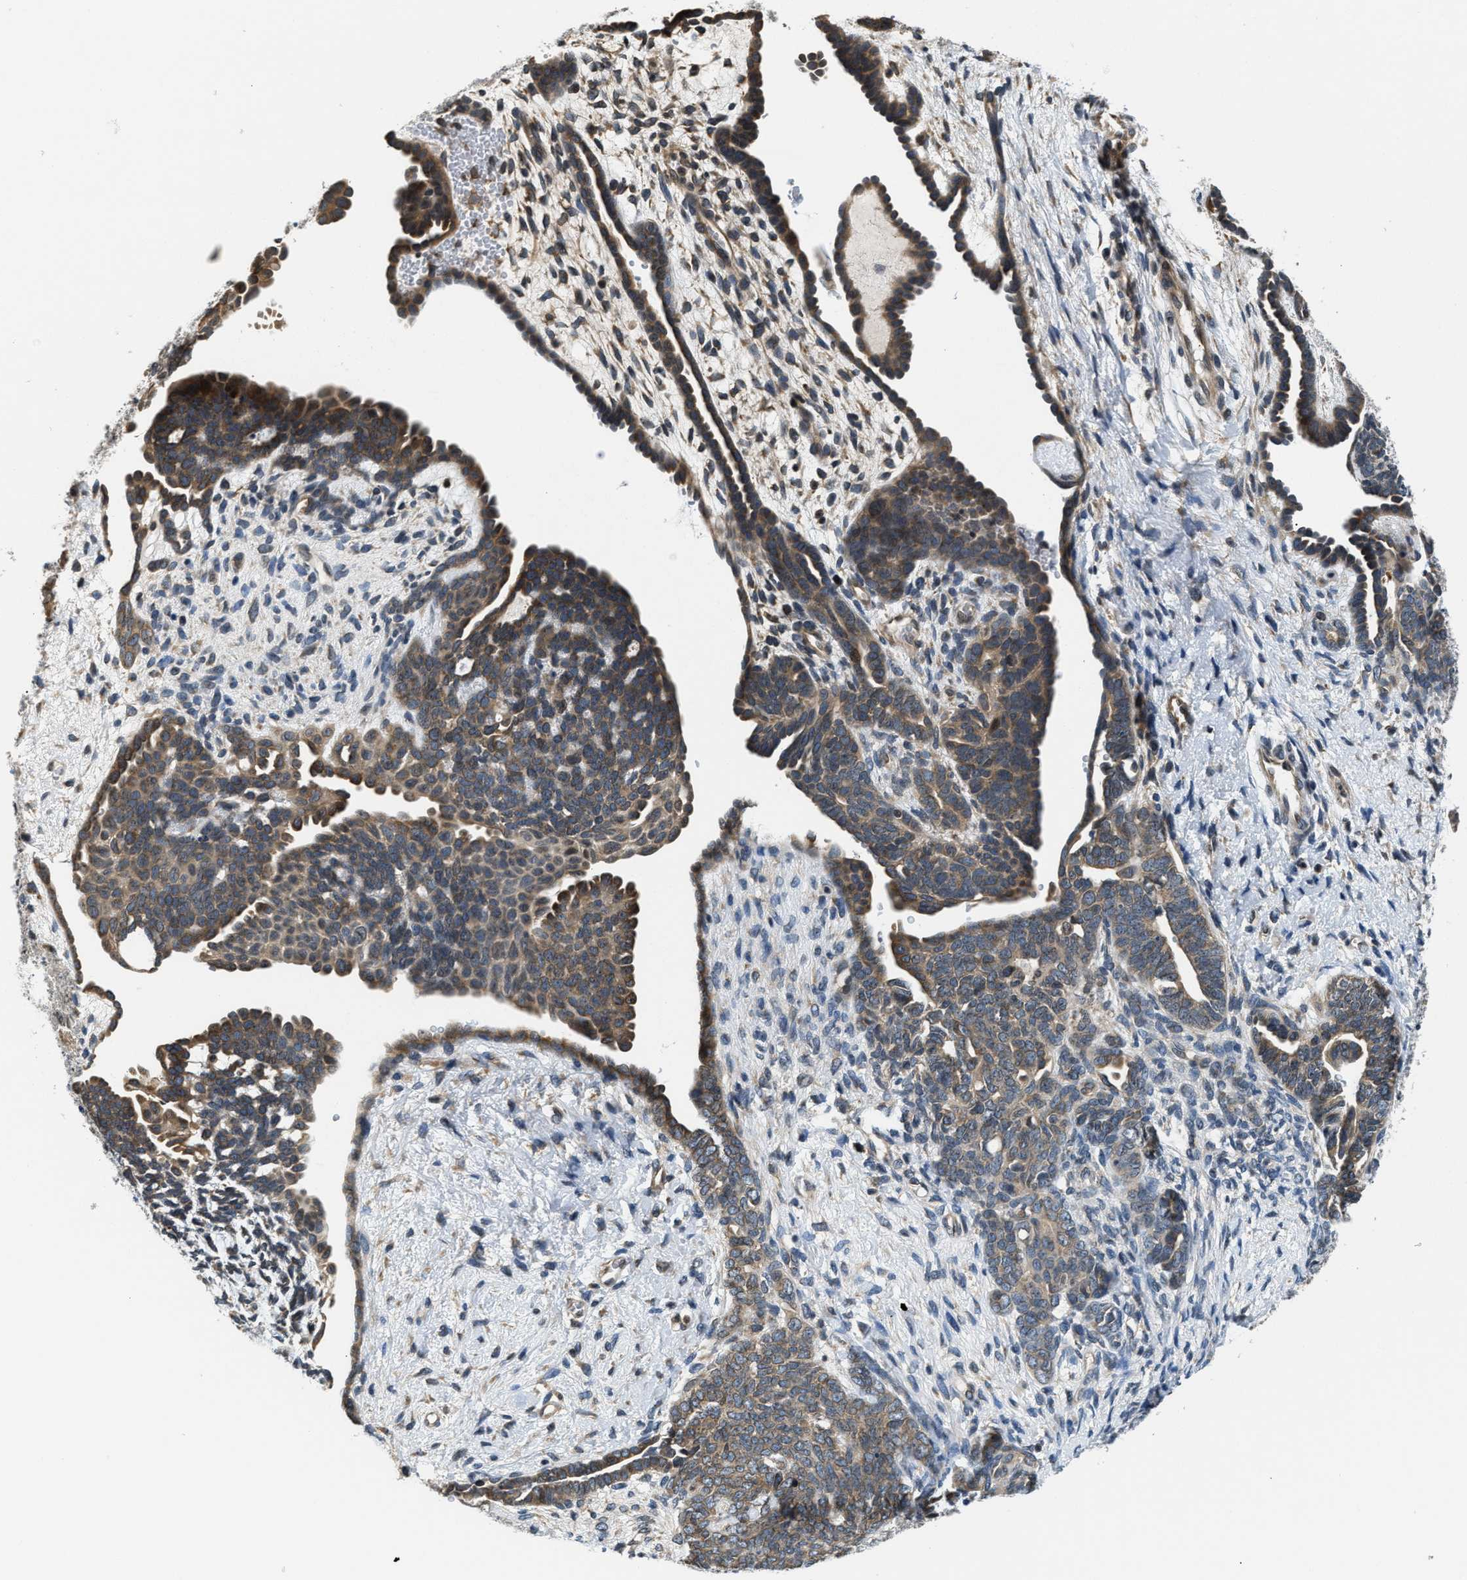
{"staining": {"intensity": "moderate", "quantity": "25%-75%", "location": "cytoplasmic/membranous"}, "tissue": "endometrial cancer", "cell_type": "Tumor cells", "image_type": "cancer", "snomed": [{"axis": "morphology", "description": "Neoplasm, malignant, NOS"}, {"axis": "topography", "description": "Endometrium"}], "caption": "Immunohistochemical staining of malignant neoplasm (endometrial) shows moderate cytoplasmic/membranous protein positivity in approximately 25%-75% of tumor cells.", "gene": "RAB29", "patient": {"sex": "female", "age": 74}}